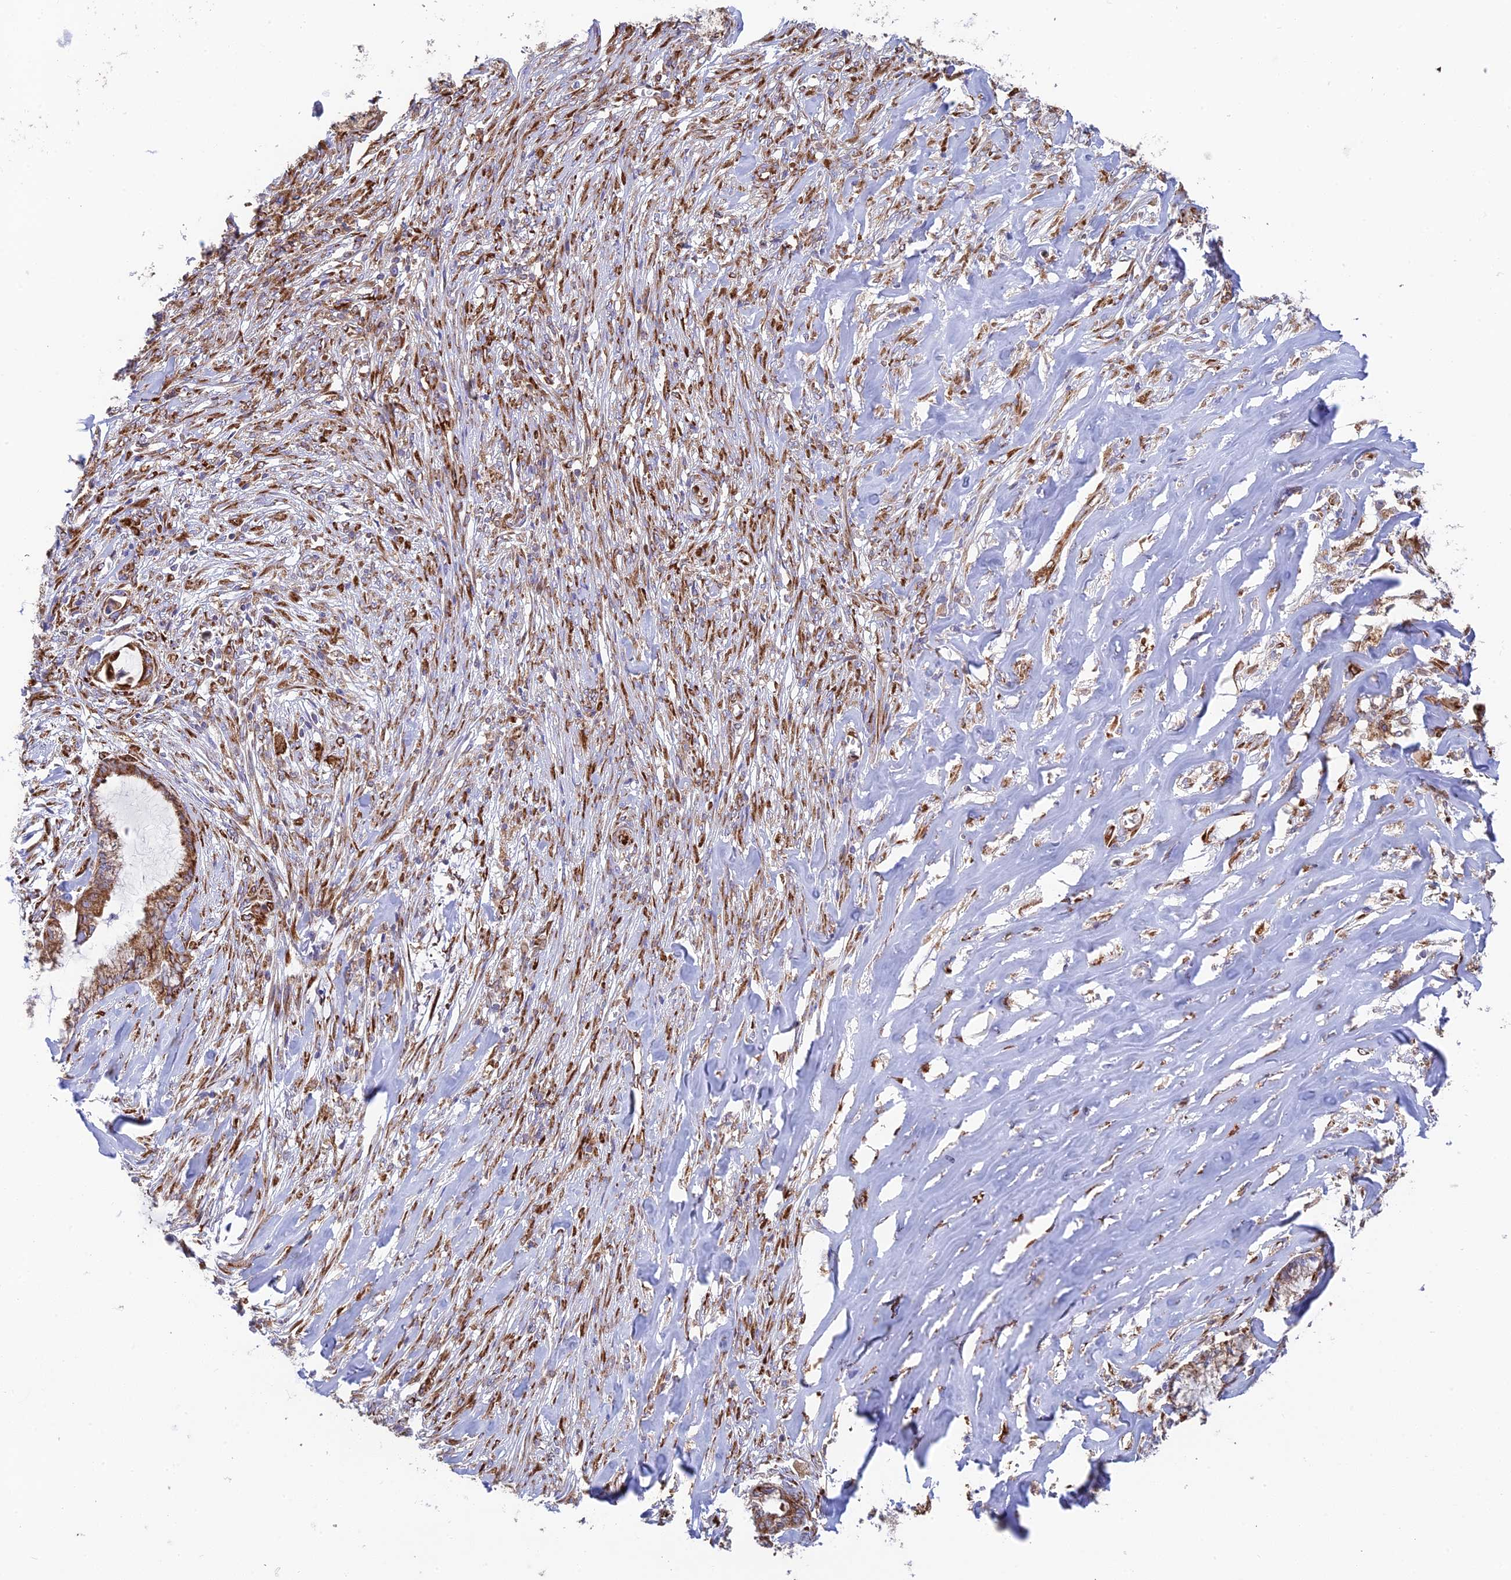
{"staining": {"intensity": "moderate", "quantity": ">75%", "location": "cytoplasmic/membranous"}, "tissue": "endometrial cancer", "cell_type": "Tumor cells", "image_type": "cancer", "snomed": [{"axis": "morphology", "description": "Adenocarcinoma, NOS"}, {"axis": "topography", "description": "Endometrium"}], "caption": "An IHC photomicrograph of neoplastic tissue is shown. Protein staining in brown shows moderate cytoplasmic/membranous positivity in adenocarcinoma (endometrial) within tumor cells. Nuclei are stained in blue.", "gene": "CCDC69", "patient": {"sex": "female", "age": 86}}